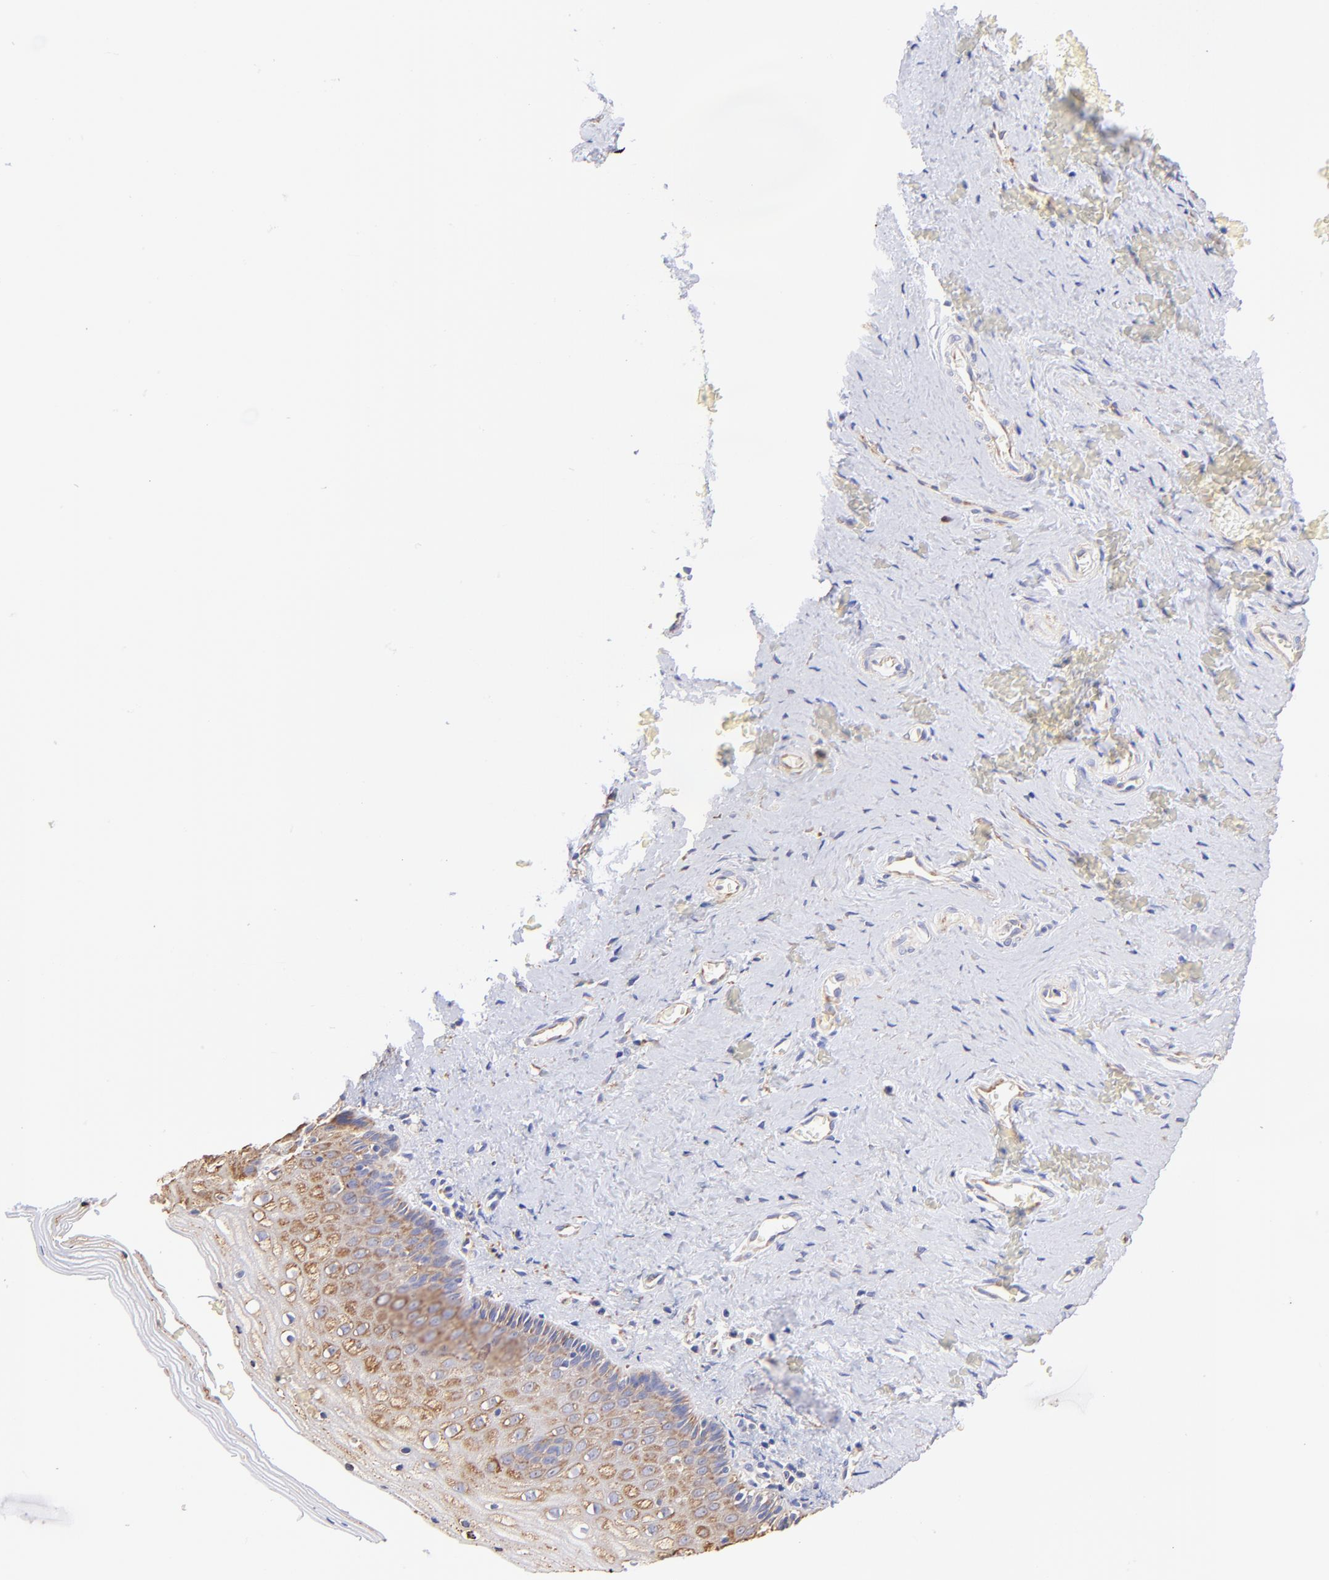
{"staining": {"intensity": "moderate", "quantity": "25%-75%", "location": "cytoplasmic/membranous"}, "tissue": "vagina", "cell_type": "Squamous epithelial cells", "image_type": "normal", "snomed": [{"axis": "morphology", "description": "Normal tissue, NOS"}, {"axis": "topography", "description": "Vagina"}], "caption": "Benign vagina shows moderate cytoplasmic/membranous positivity in about 25%-75% of squamous epithelial cells, visualized by immunohistochemistry. The protein of interest is stained brown, and the nuclei are stained in blue (DAB (3,3'-diaminobenzidine) IHC with brightfield microscopy, high magnification).", "gene": "RPL30", "patient": {"sex": "female", "age": 46}}